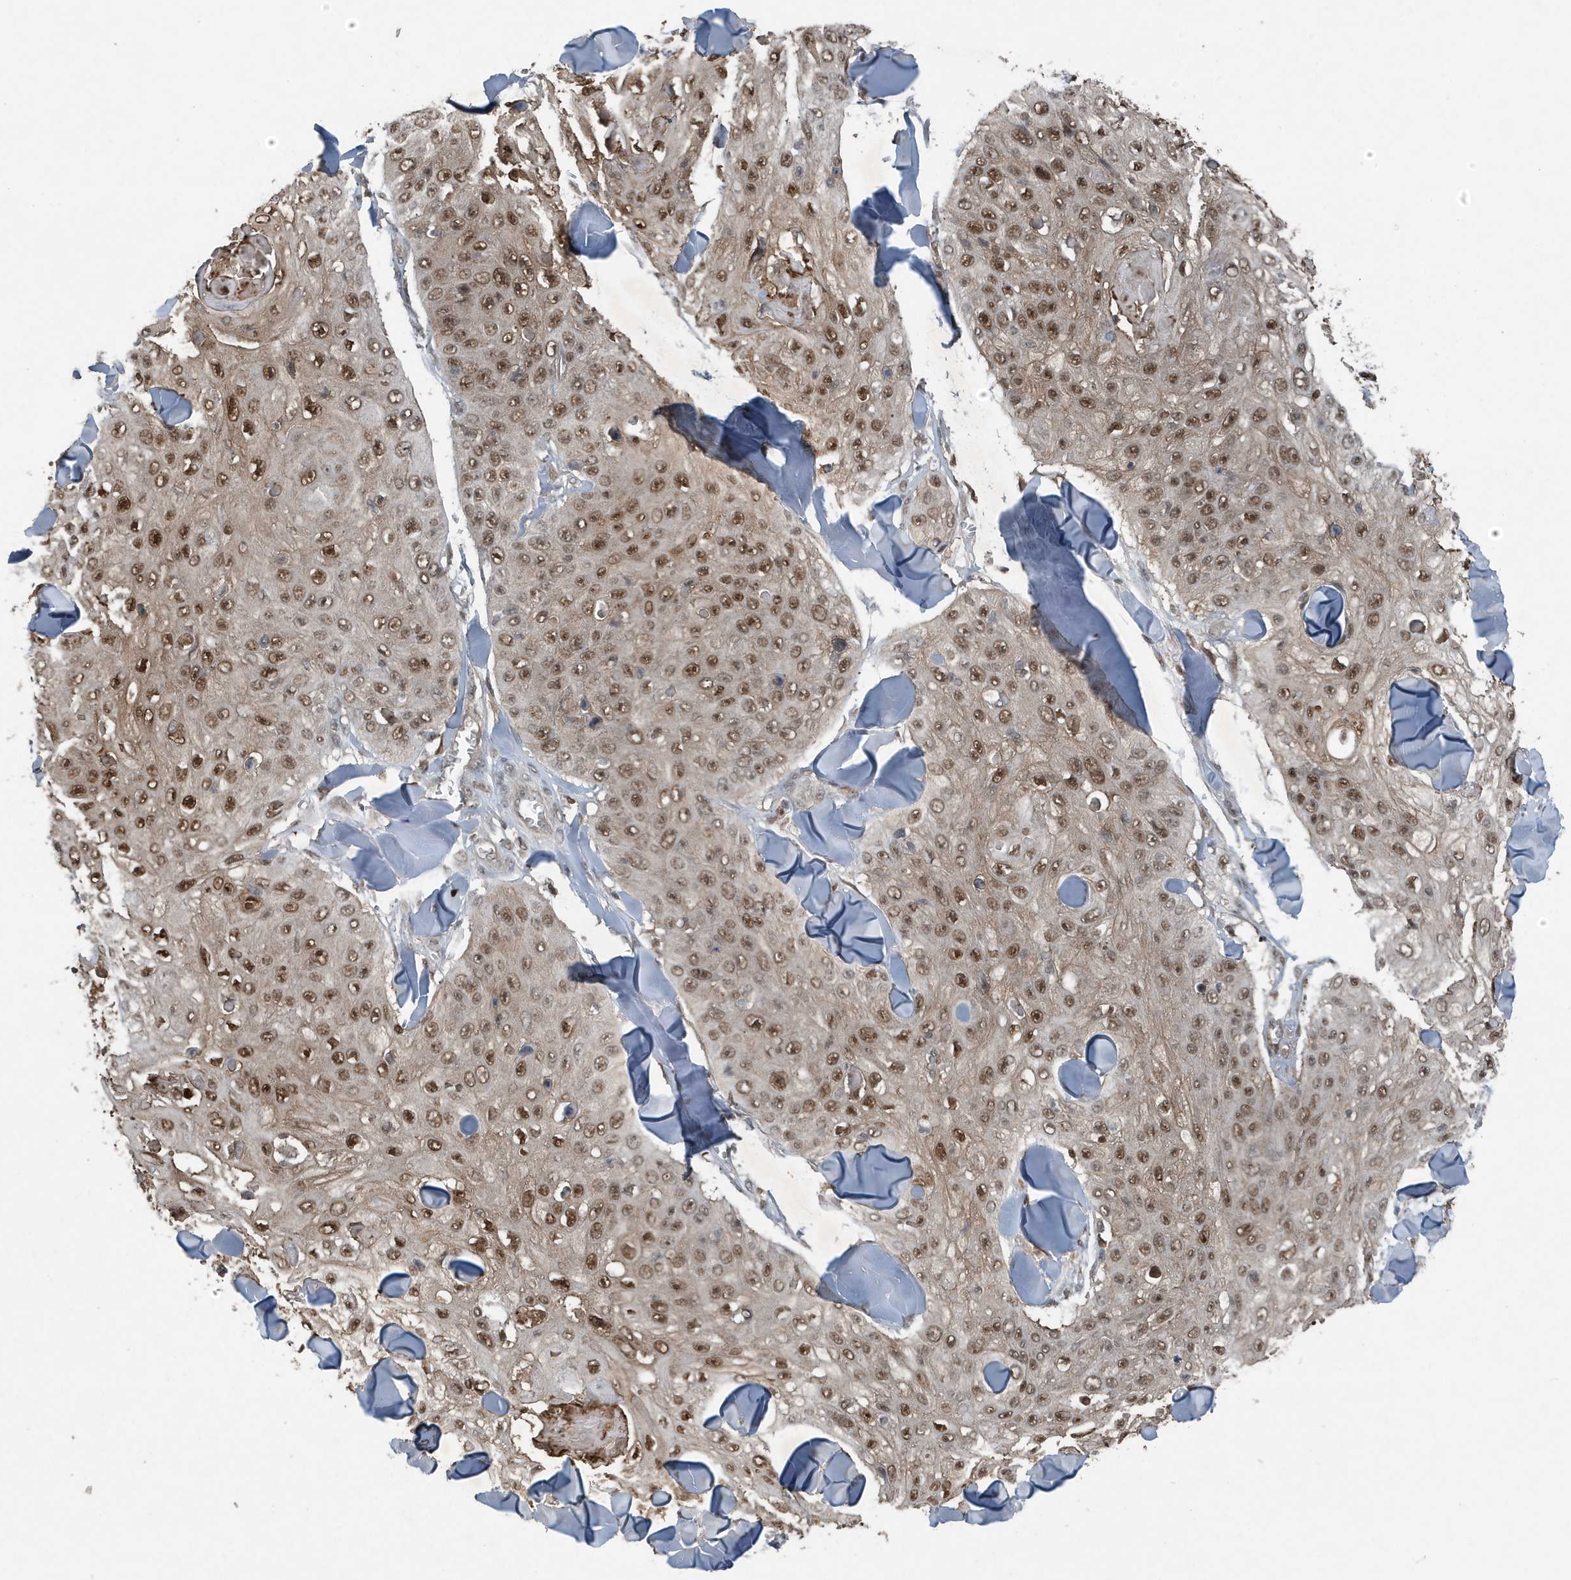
{"staining": {"intensity": "moderate", "quantity": ">75%", "location": "nuclear"}, "tissue": "skin cancer", "cell_type": "Tumor cells", "image_type": "cancer", "snomed": [{"axis": "morphology", "description": "Squamous cell carcinoma, NOS"}, {"axis": "topography", "description": "Skin"}], "caption": "The image shows a brown stain indicating the presence of a protein in the nuclear of tumor cells in squamous cell carcinoma (skin). The staining was performed using DAB (3,3'-diaminobenzidine), with brown indicating positive protein expression. Nuclei are stained blue with hematoxylin.", "gene": "HSPA1A", "patient": {"sex": "male", "age": 86}}